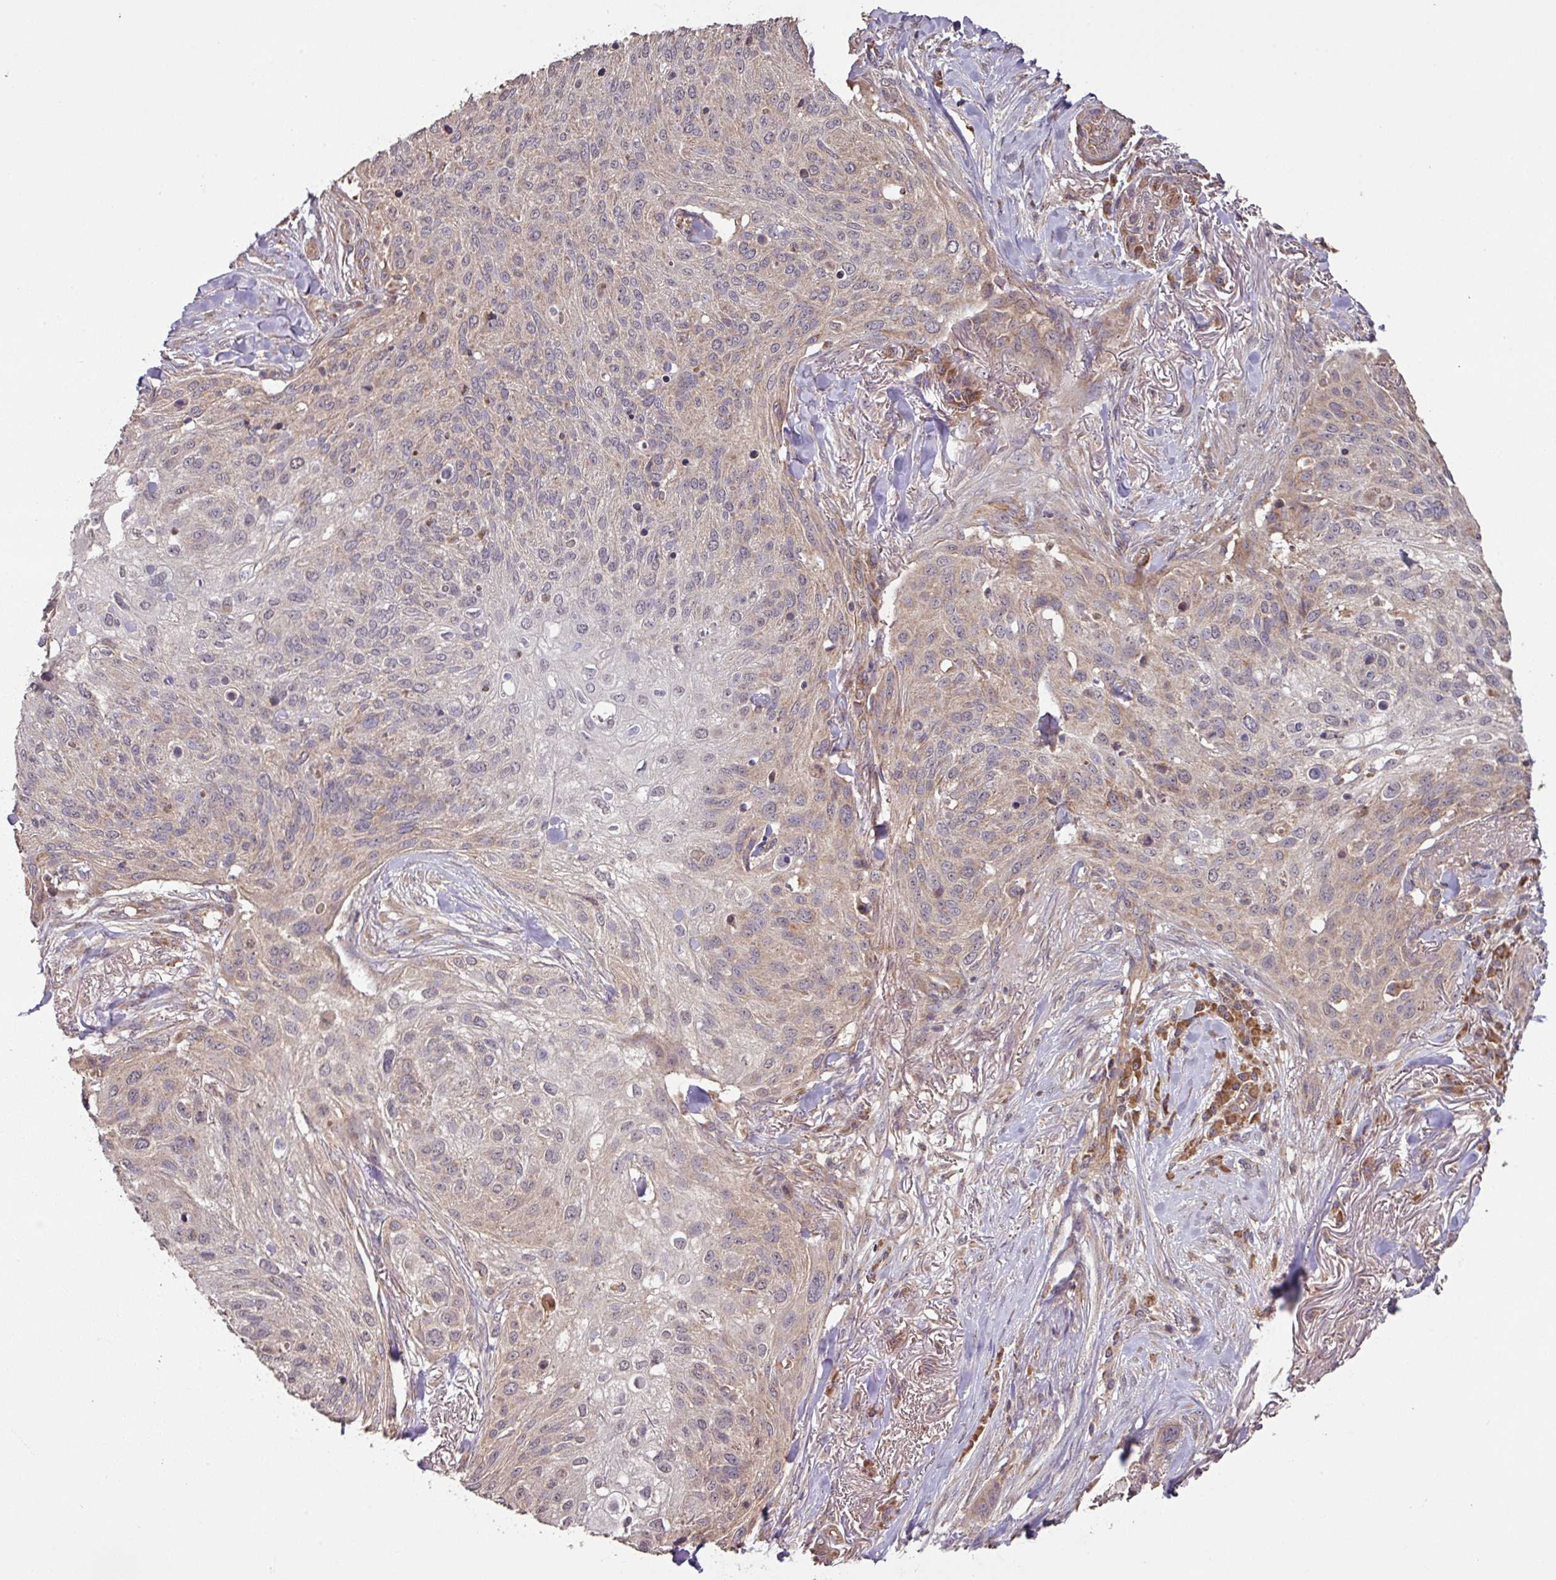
{"staining": {"intensity": "weak", "quantity": "25%-75%", "location": "cytoplasmic/membranous"}, "tissue": "skin cancer", "cell_type": "Tumor cells", "image_type": "cancer", "snomed": [{"axis": "morphology", "description": "Squamous cell carcinoma, NOS"}, {"axis": "topography", "description": "Skin"}], "caption": "DAB (3,3'-diaminobenzidine) immunohistochemical staining of human squamous cell carcinoma (skin) reveals weak cytoplasmic/membranous protein positivity in approximately 25%-75% of tumor cells. Using DAB (brown) and hematoxylin (blue) stains, captured at high magnification using brightfield microscopy.", "gene": "MRRF", "patient": {"sex": "female", "age": 87}}